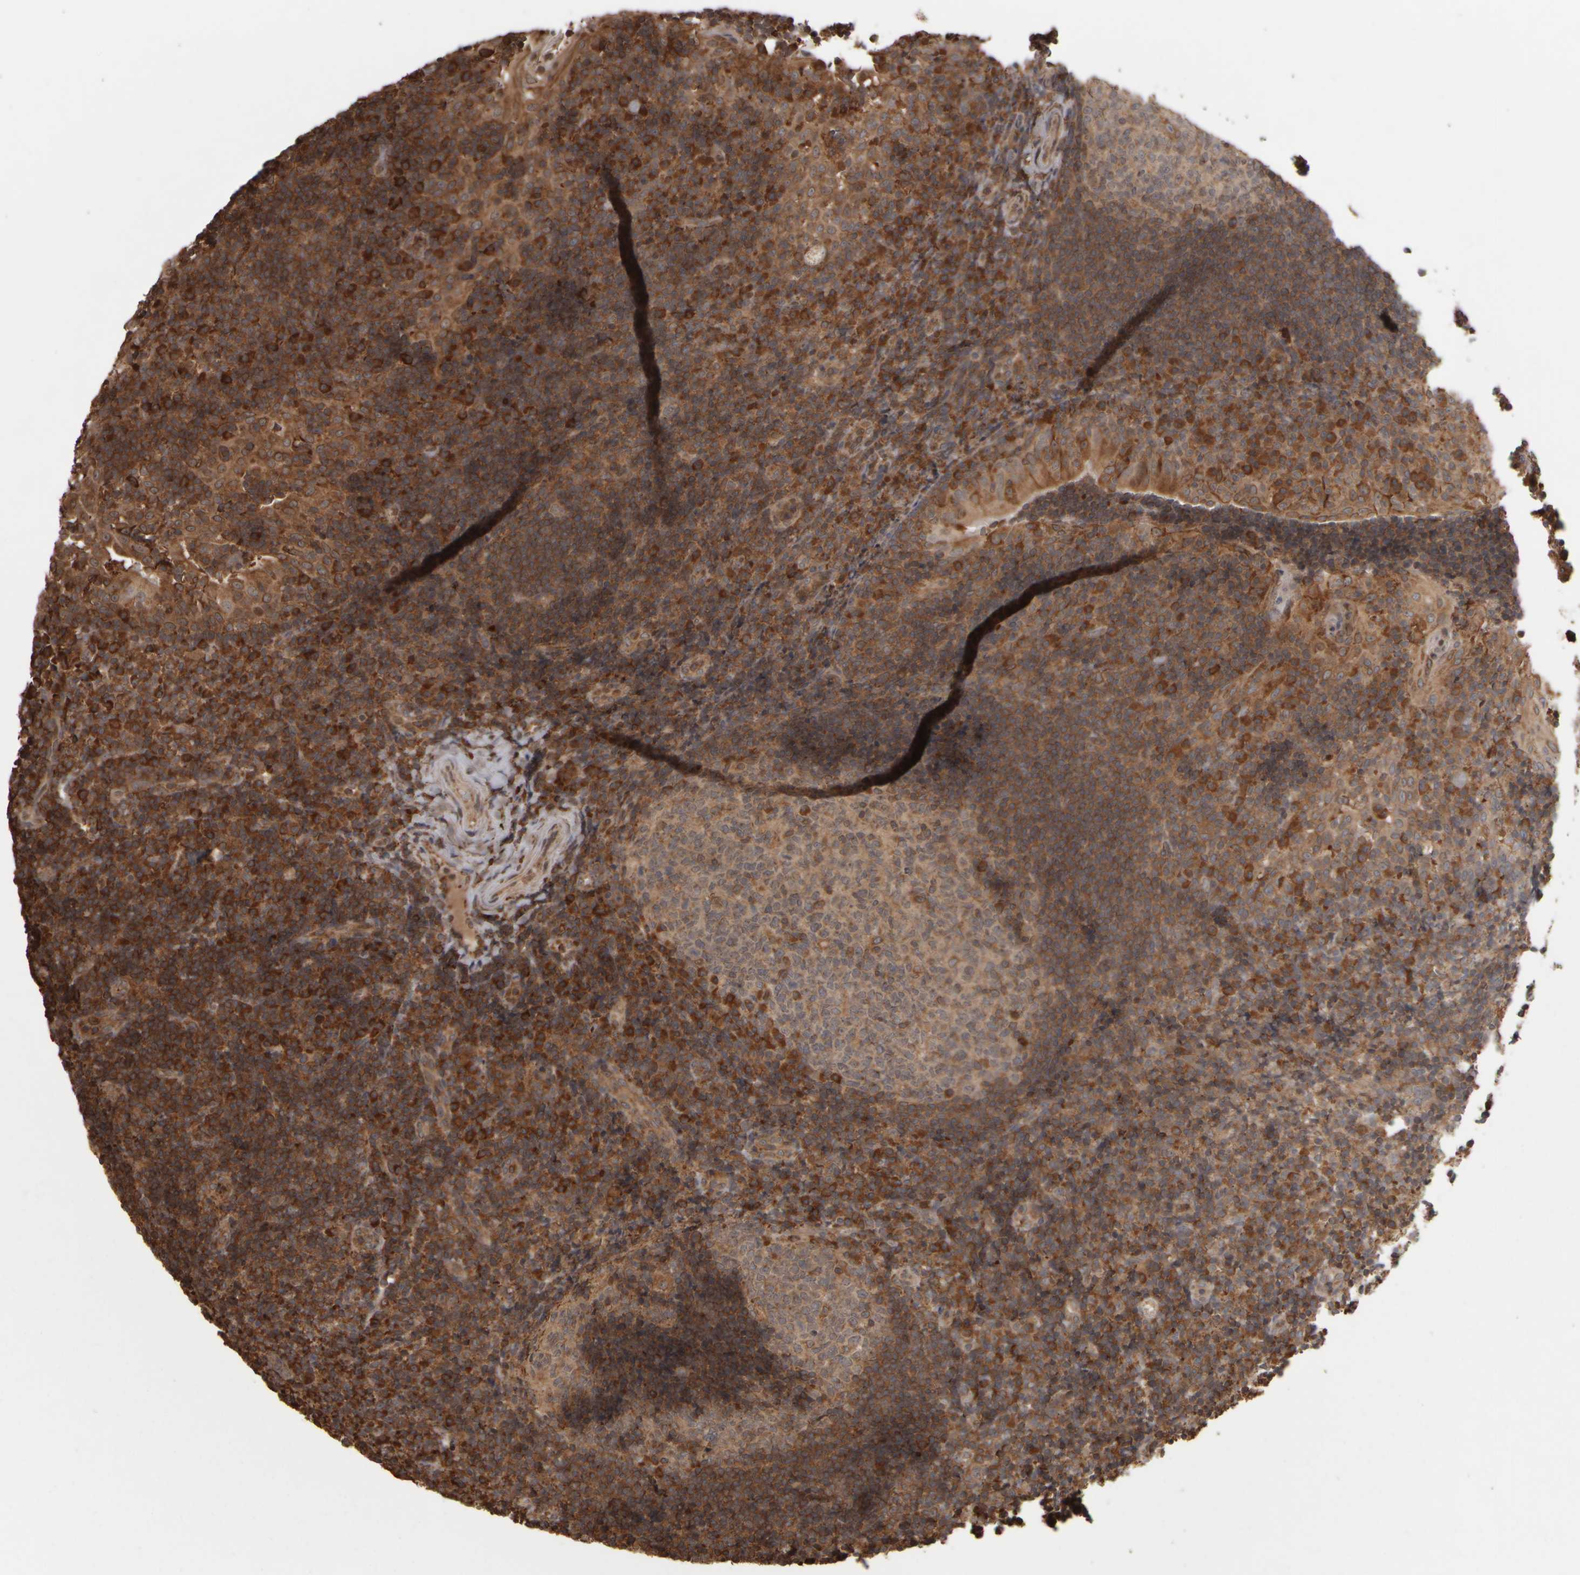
{"staining": {"intensity": "weak", "quantity": ">75%", "location": "cytoplasmic/membranous"}, "tissue": "tonsil", "cell_type": "Germinal center cells", "image_type": "normal", "snomed": [{"axis": "morphology", "description": "Normal tissue, NOS"}, {"axis": "topography", "description": "Tonsil"}], "caption": "Immunohistochemistry of unremarkable human tonsil reveals low levels of weak cytoplasmic/membranous positivity in about >75% of germinal center cells.", "gene": "AGBL3", "patient": {"sex": "female", "age": 40}}